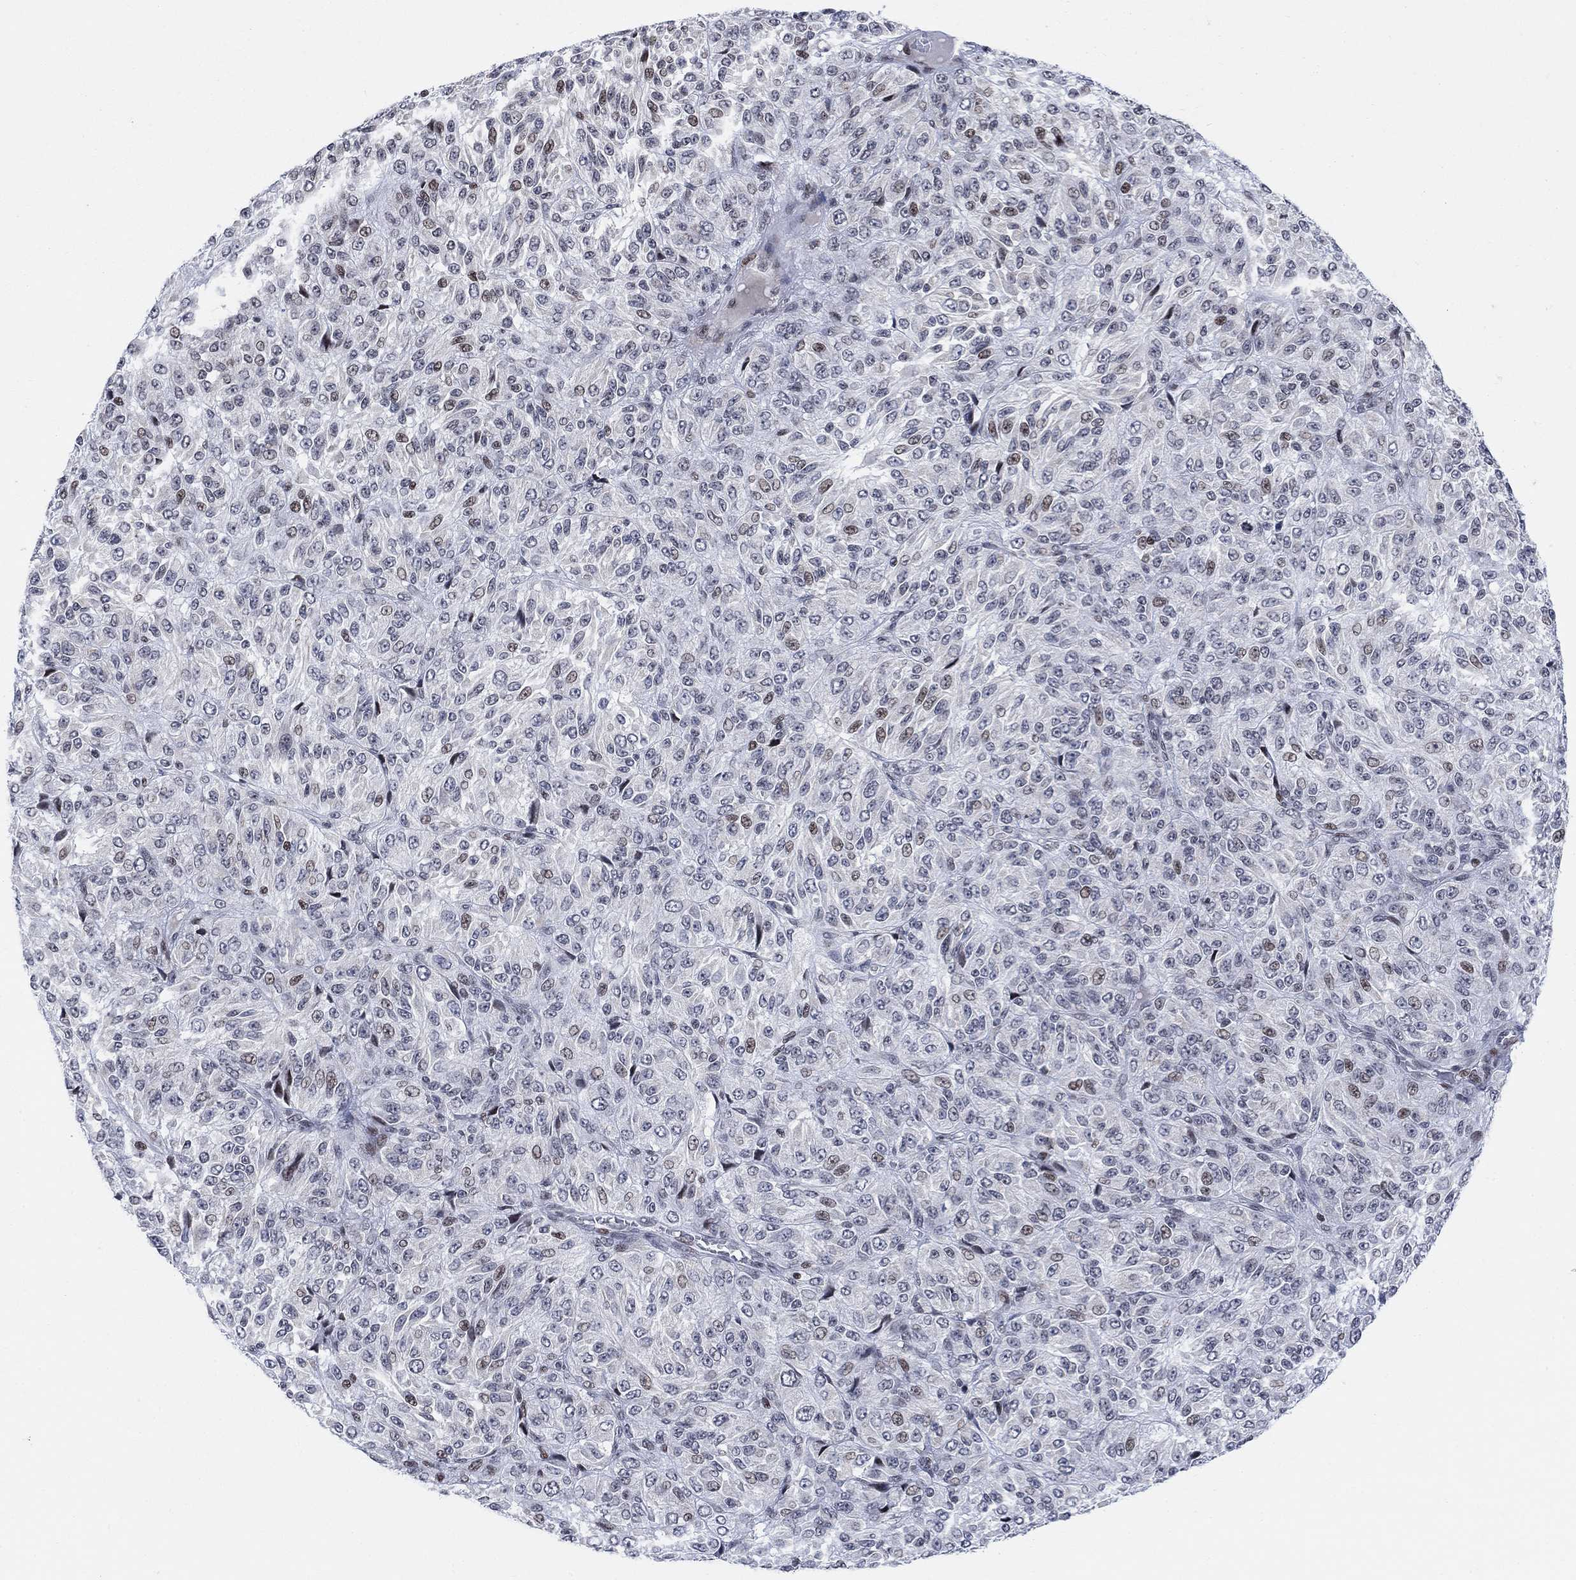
{"staining": {"intensity": "weak", "quantity": "<25%", "location": "nuclear"}, "tissue": "melanoma", "cell_type": "Tumor cells", "image_type": "cancer", "snomed": [{"axis": "morphology", "description": "Malignant melanoma, Metastatic site"}, {"axis": "topography", "description": "Brain"}], "caption": "This micrograph is of melanoma stained with IHC to label a protein in brown with the nuclei are counter-stained blue. There is no expression in tumor cells.", "gene": "ABHD14A", "patient": {"sex": "female", "age": 56}}